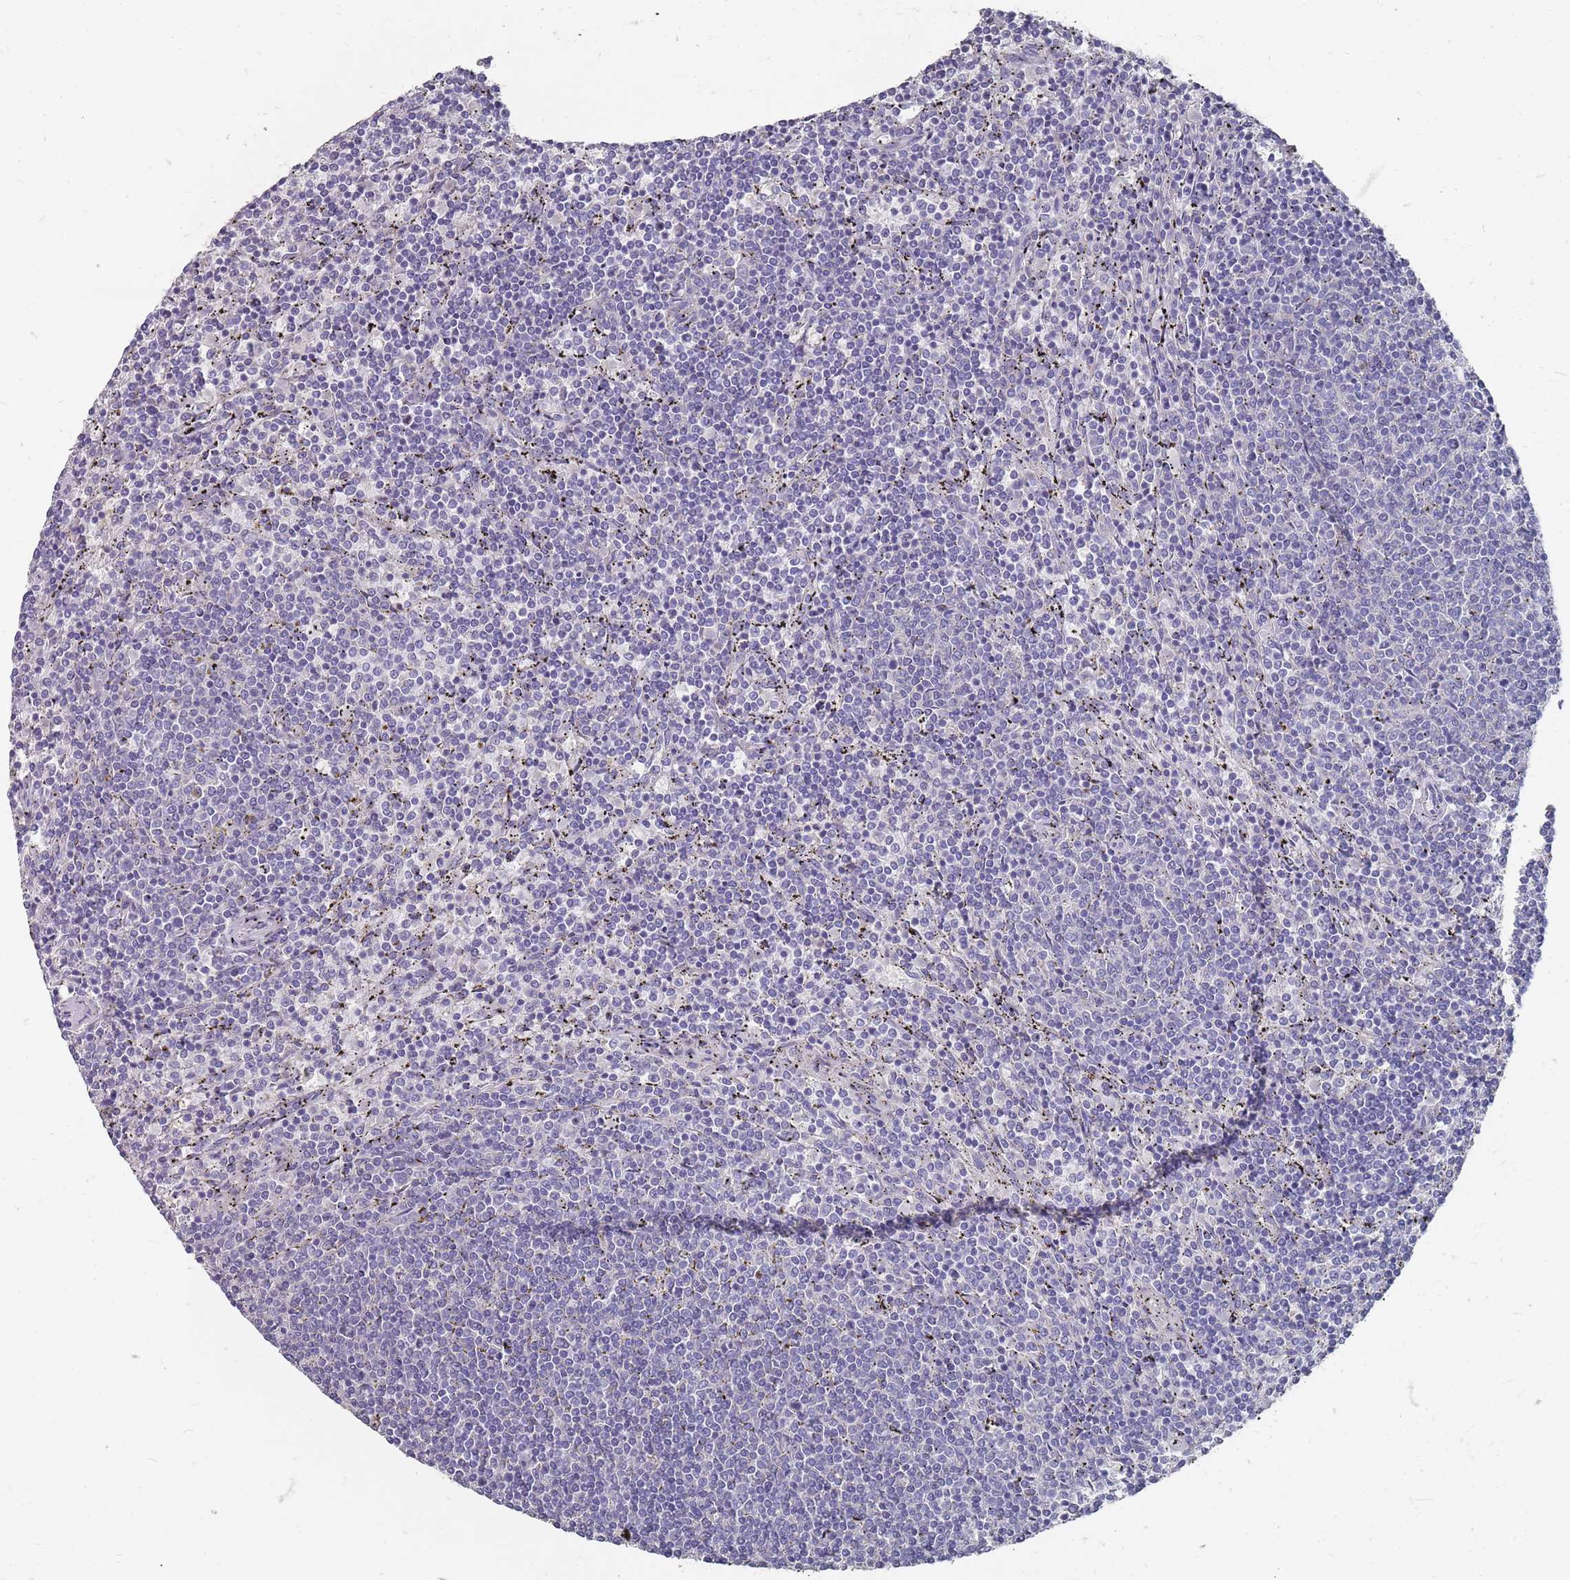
{"staining": {"intensity": "negative", "quantity": "none", "location": "none"}, "tissue": "lymphoma", "cell_type": "Tumor cells", "image_type": "cancer", "snomed": [{"axis": "morphology", "description": "Malignant lymphoma, non-Hodgkin's type, Low grade"}, {"axis": "topography", "description": "Spleen"}], "caption": "Immunohistochemical staining of human malignant lymphoma, non-Hodgkin's type (low-grade) demonstrates no significant staining in tumor cells.", "gene": "OTULINL", "patient": {"sex": "female", "age": 50}}